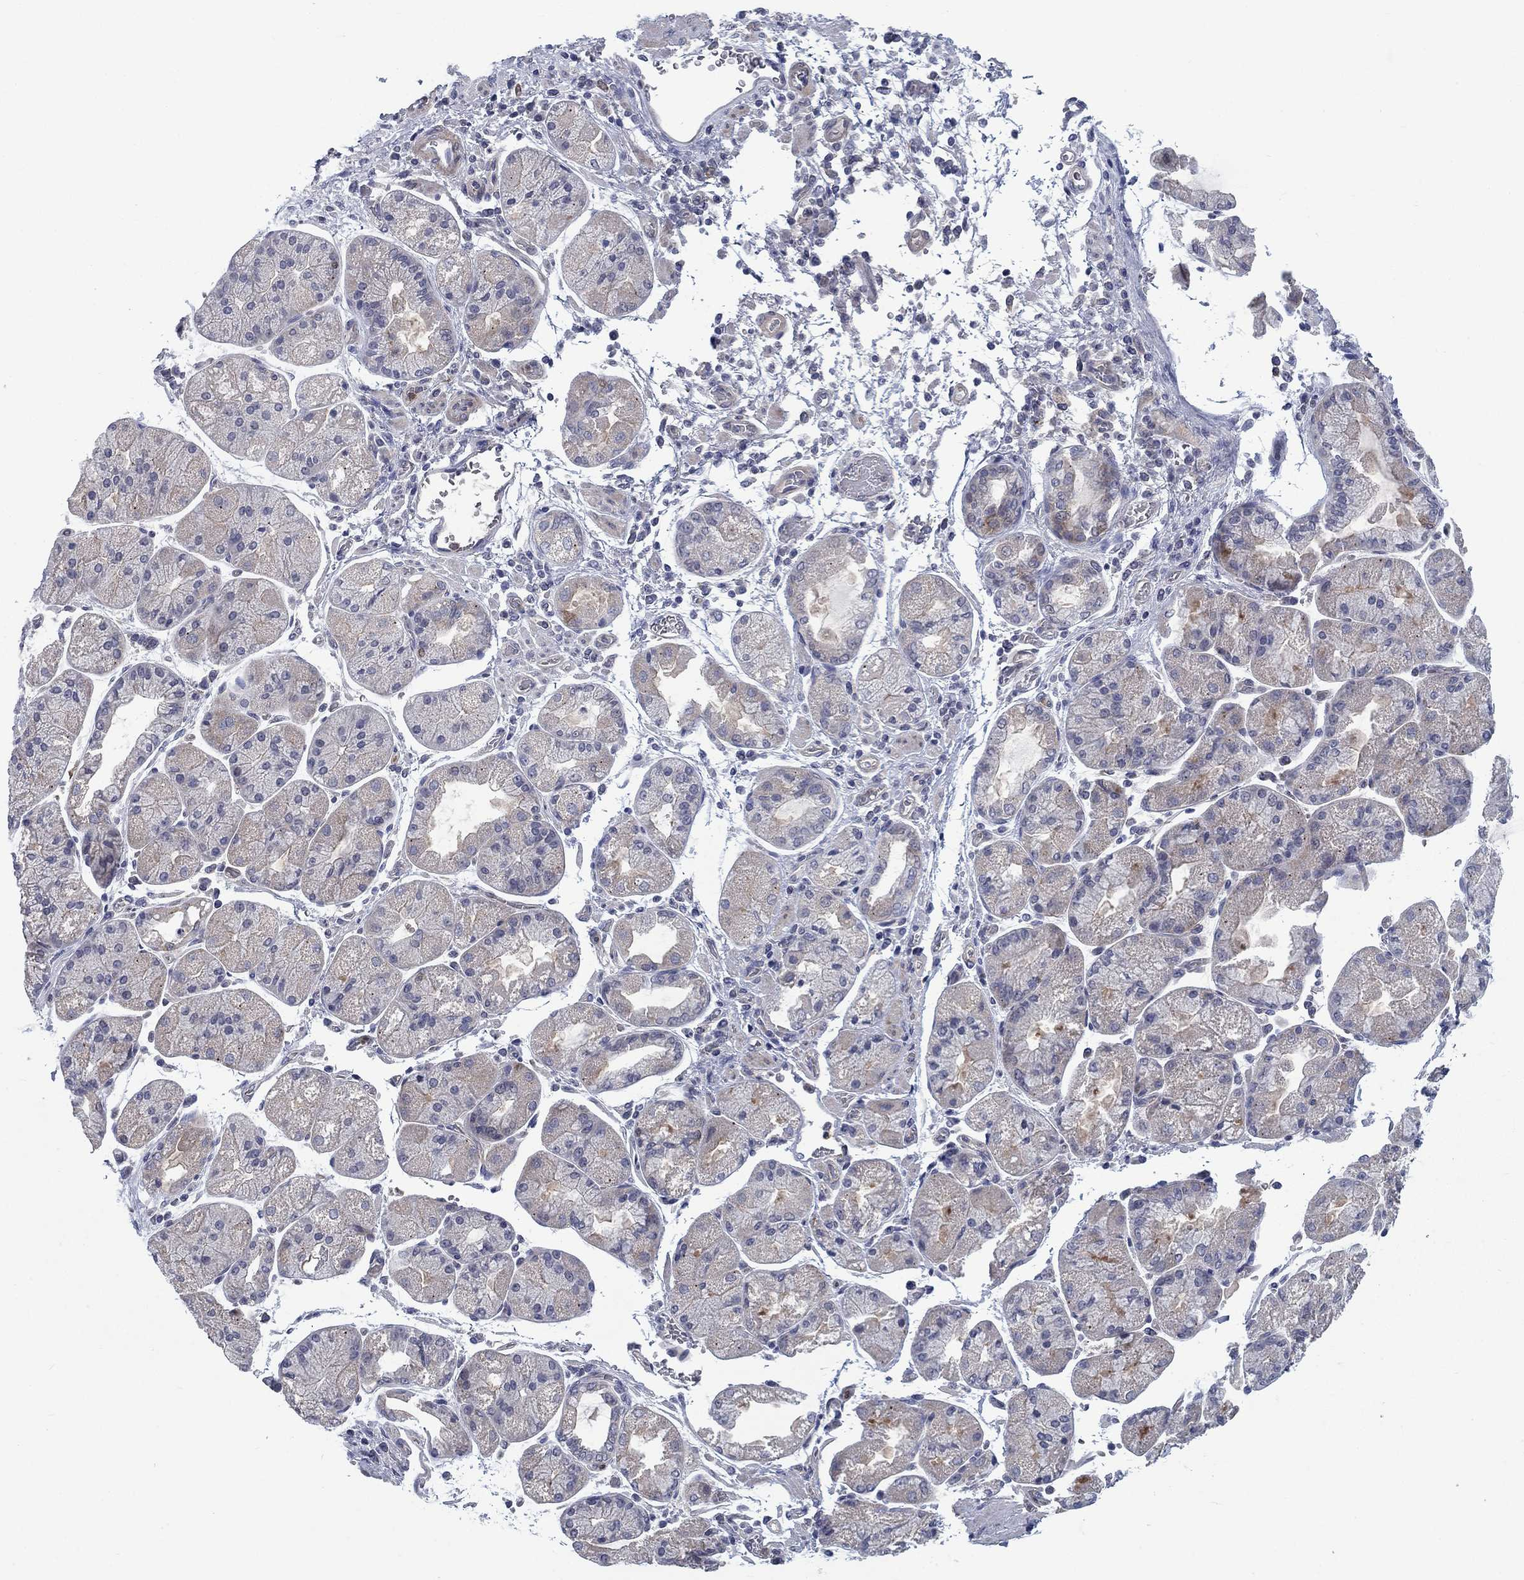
{"staining": {"intensity": "weak", "quantity": "<25%", "location": "cytoplasmic/membranous"}, "tissue": "stomach cancer", "cell_type": "Tumor cells", "image_type": "cancer", "snomed": [{"axis": "morphology", "description": "Adenocarcinoma, NOS"}, {"axis": "topography", "description": "Stomach"}], "caption": "Immunohistochemistry (IHC) image of human adenocarcinoma (stomach) stained for a protein (brown), which reveals no positivity in tumor cells.", "gene": "KIF15", "patient": {"sex": "female", "age": 57}}